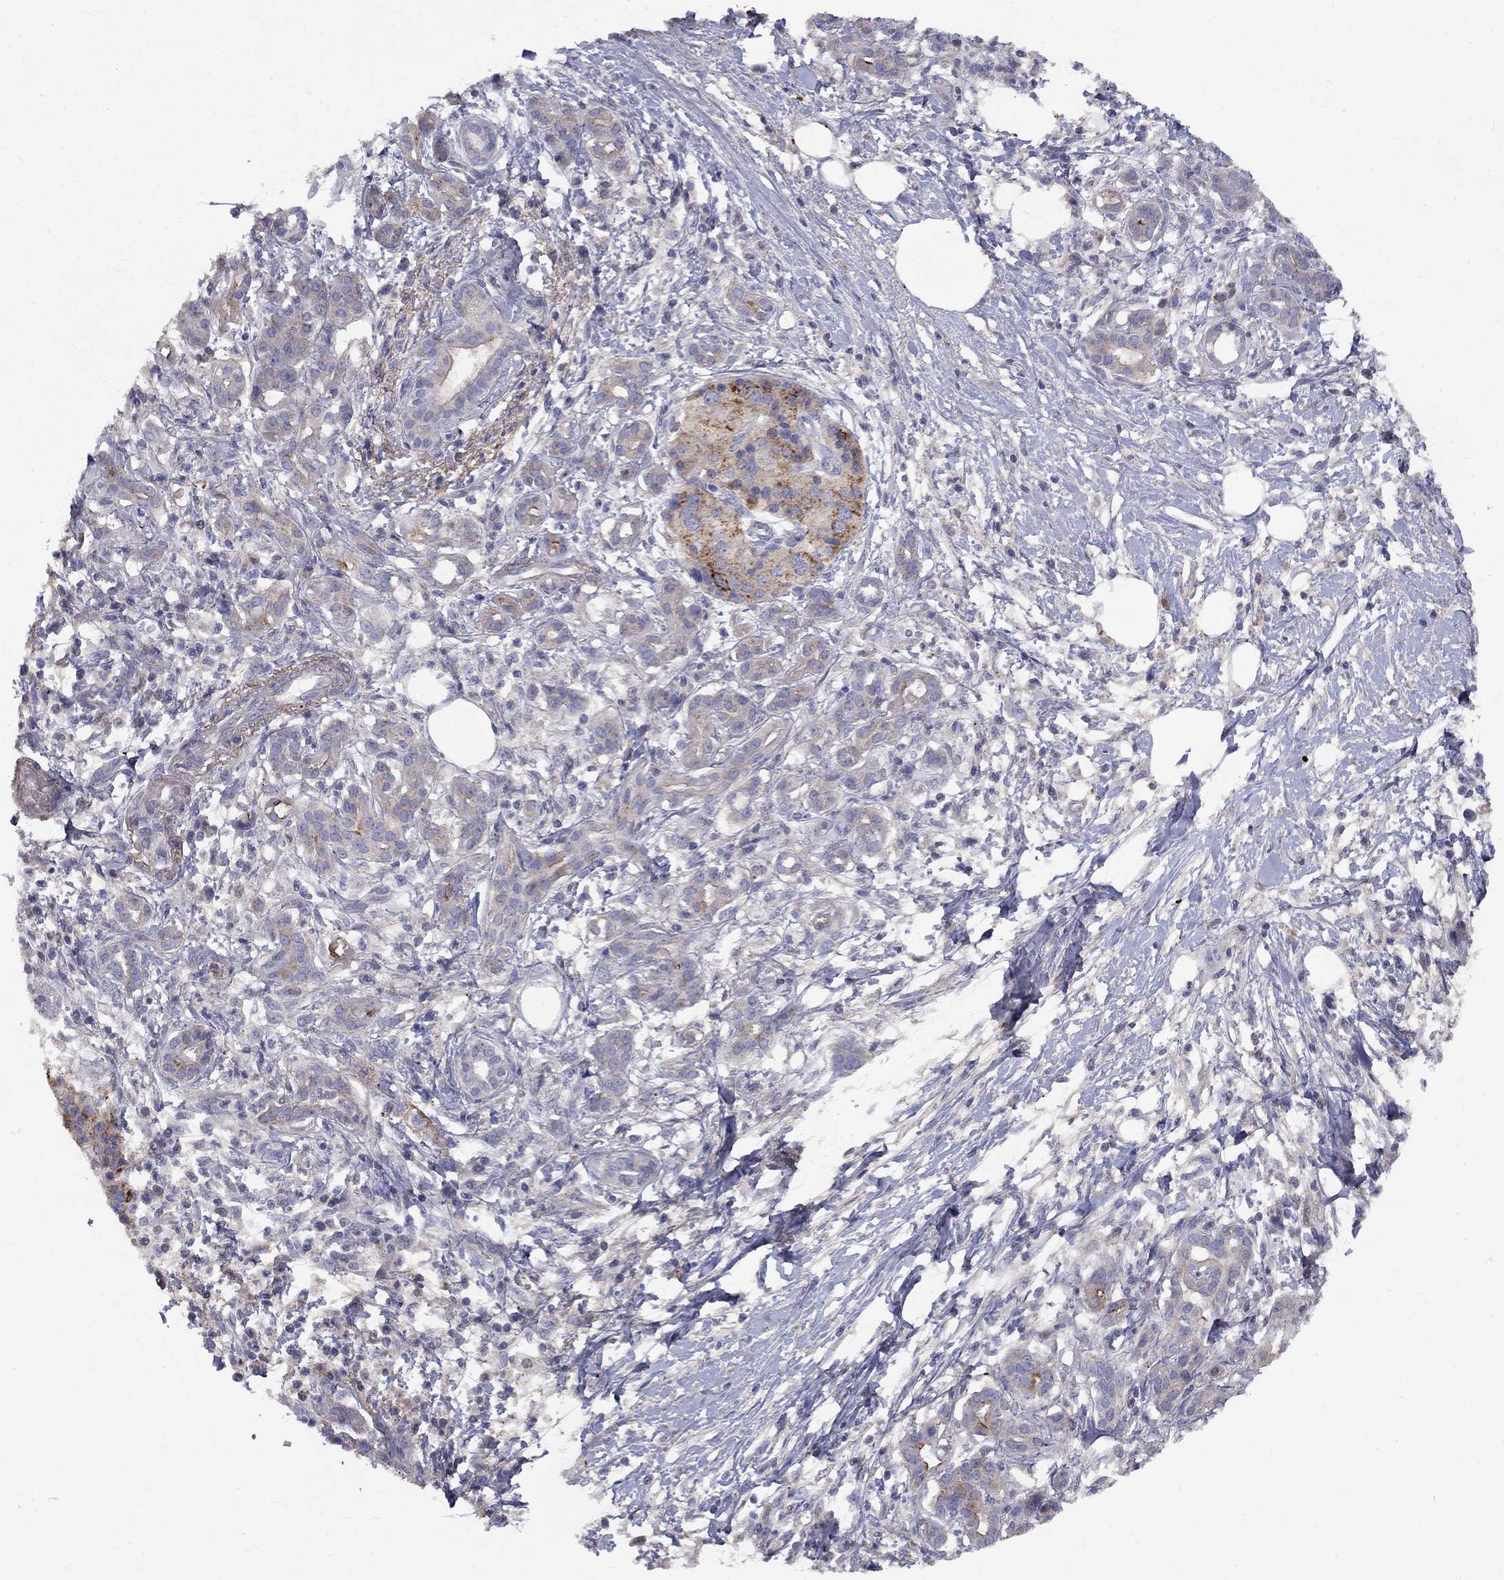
{"staining": {"intensity": "strong", "quantity": "<25%", "location": "cytoplasmic/membranous"}, "tissue": "pancreatic cancer", "cell_type": "Tumor cells", "image_type": "cancer", "snomed": [{"axis": "morphology", "description": "Adenocarcinoma, NOS"}, {"axis": "topography", "description": "Pancreas"}], "caption": "IHC (DAB (3,3'-diaminobenzidine)) staining of human pancreatic cancer exhibits strong cytoplasmic/membranous protein staining in approximately <25% of tumor cells. The staining was performed using DAB (3,3'-diaminobenzidine) to visualize the protein expression in brown, while the nuclei were stained in blue with hematoxylin (Magnification: 20x).", "gene": "EPDR1", "patient": {"sex": "male", "age": 72}}